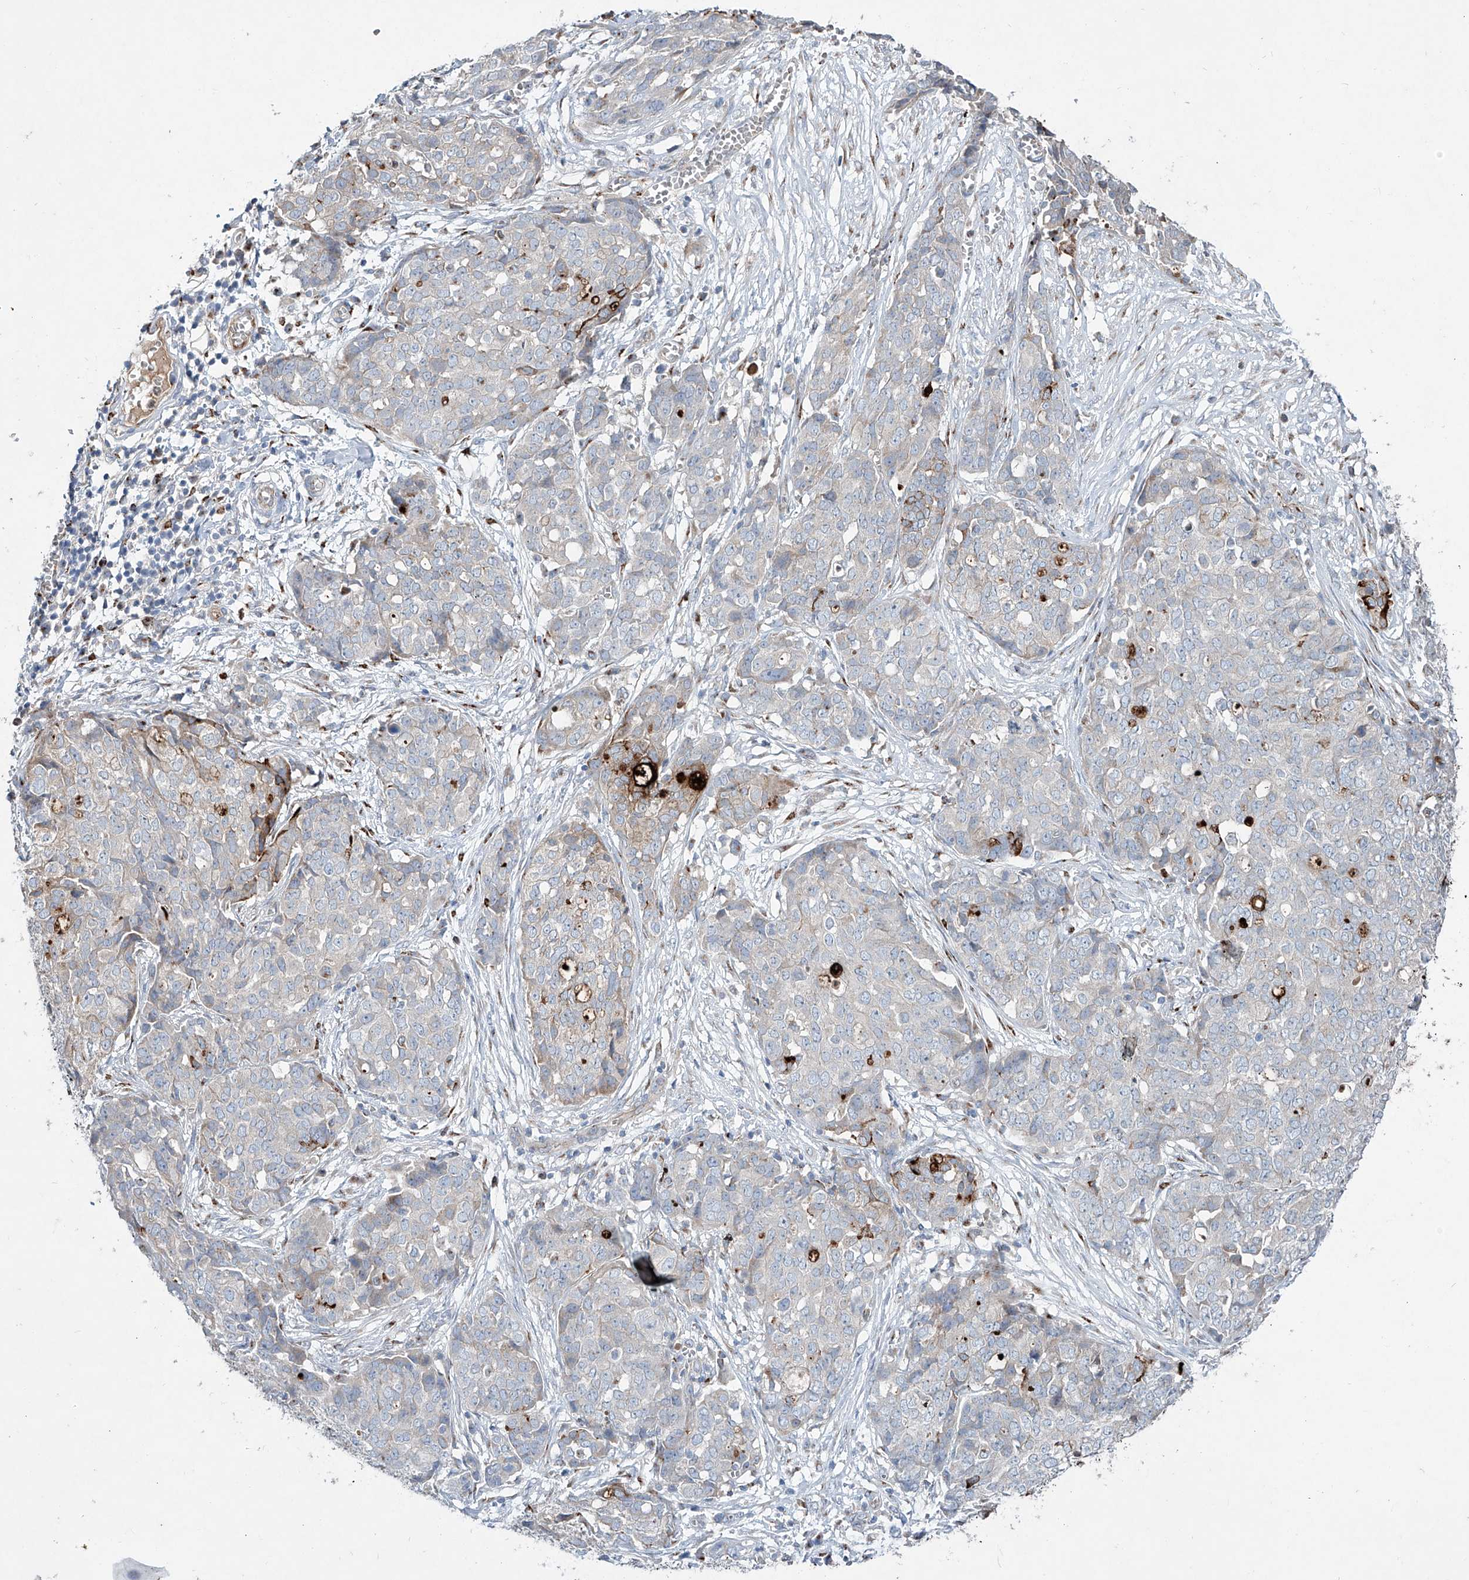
{"staining": {"intensity": "negative", "quantity": "none", "location": "none"}, "tissue": "ovarian cancer", "cell_type": "Tumor cells", "image_type": "cancer", "snomed": [{"axis": "morphology", "description": "Cystadenocarcinoma, serous, NOS"}, {"axis": "topography", "description": "Soft tissue"}, {"axis": "topography", "description": "Ovary"}], "caption": "High magnification brightfield microscopy of ovarian cancer stained with DAB (brown) and counterstained with hematoxylin (blue): tumor cells show no significant positivity.", "gene": "CDH5", "patient": {"sex": "female", "age": 57}}